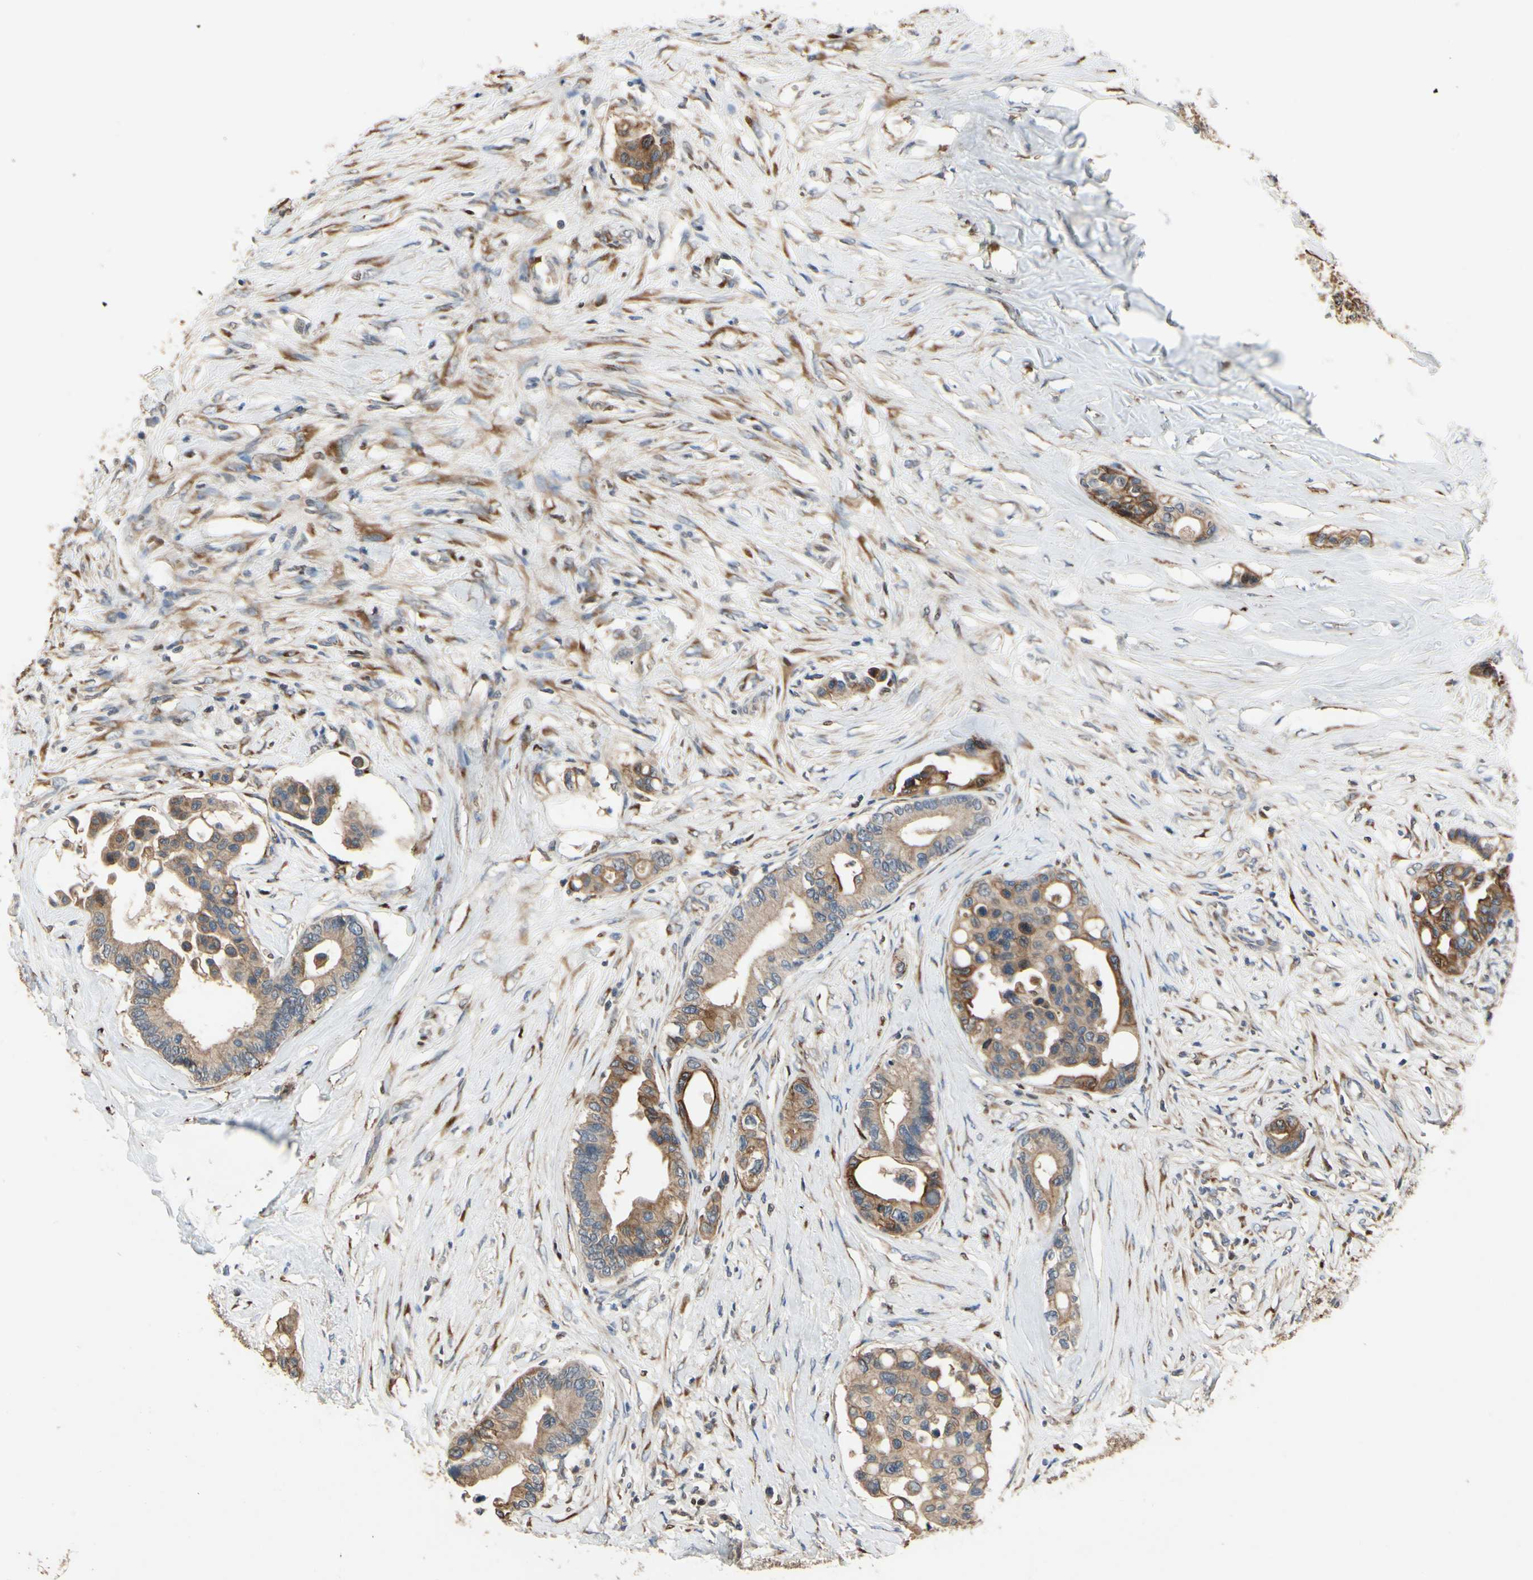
{"staining": {"intensity": "moderate", "quantity": ">75%", "location": "cytoplasmic/membranous"}, "tissue": "colorectal cancer", "cell_type": "Tumor cells", "image_type": "cancer", "snomed": [{"axis": "morphology", "description": "Normal tissue, NOS"}, {"axis": "morphology", "description": "Adenocarcinoma, NOS"}, {"axis": "topography", "description": "Colon"}], "caption": "Moderate cytoplasmic/membranous staining is seen in about >75% of tumor cells in adenocarcinoma (colorectal).", "gene": "CGREF1", "patient": {"sex": "male", "age": 82}}